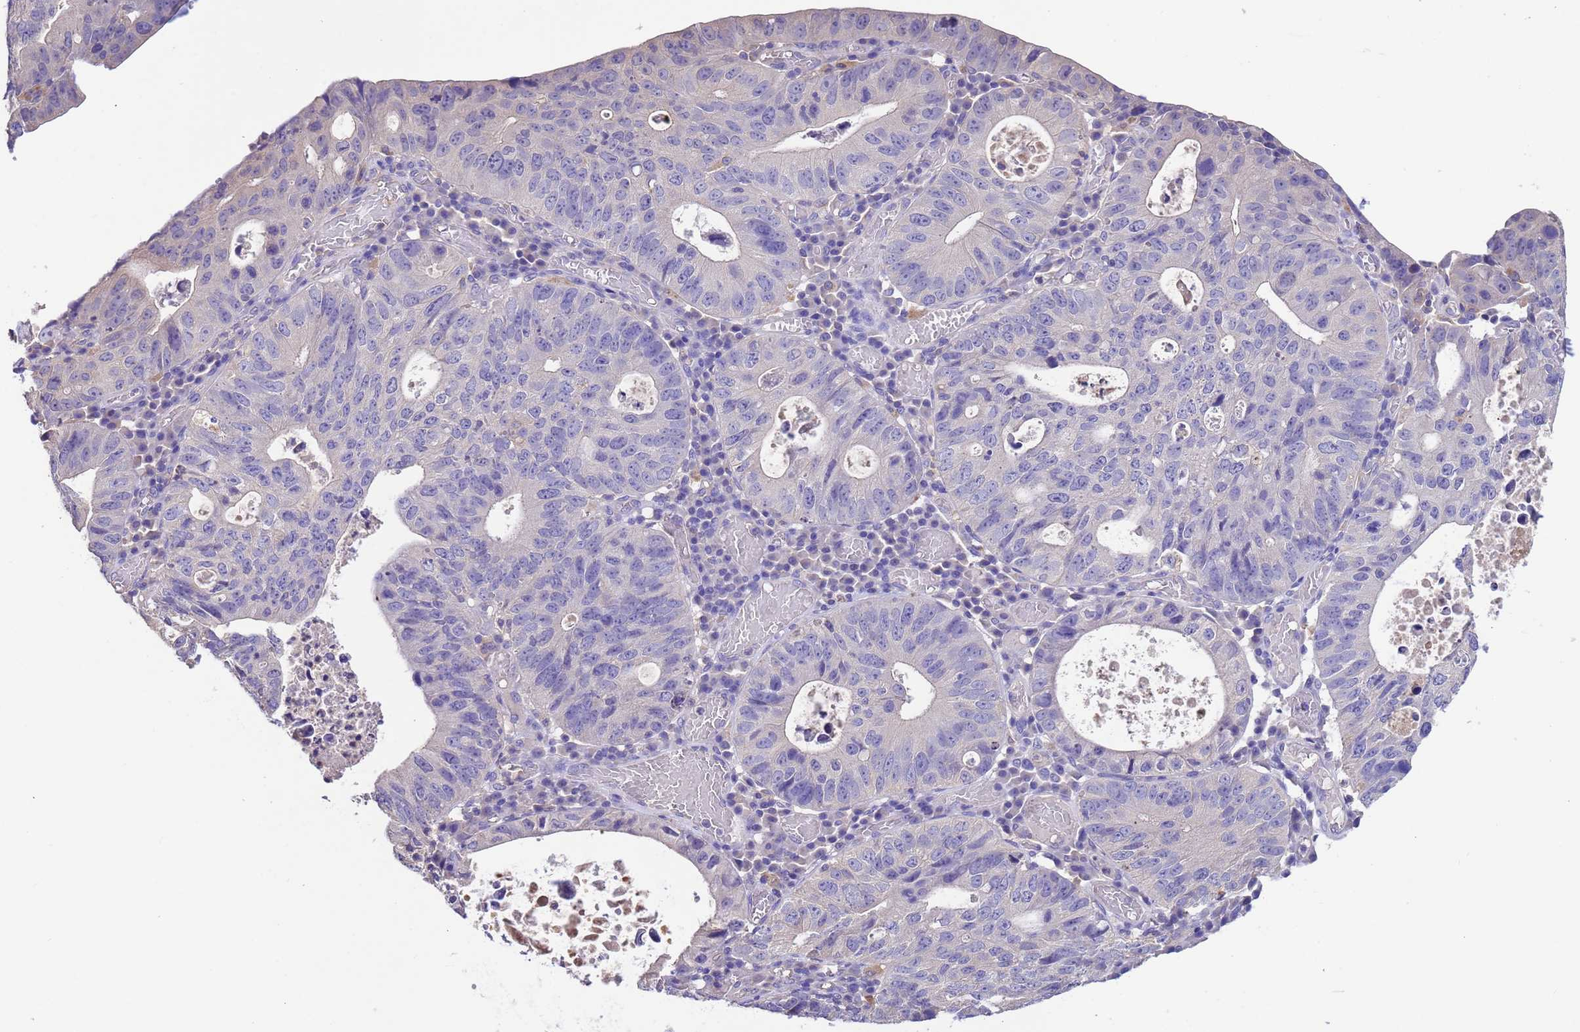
{"staining": {"intensity": "negative", "quantity": "none", "location": "none"}, "tissue": "stomach cancer", "cell_type": "Tumor cells", "image_type": "cancer", "snomed": [{"axis": "morphology", "description": "Adenocarcinoma, NOS"}, {"axis": "topography", "description": "Stomach"}], "caption": "The image exhibits no significant staining in tumor cells of stomach adenocarcinoma. (Stains: DAB immunohistochemistry with hematoxylin counter stain, Microscopy: brightfield microscopy at high magnification).", "gene": "SRL", "patient": {"sex": "male", "age": 59}}